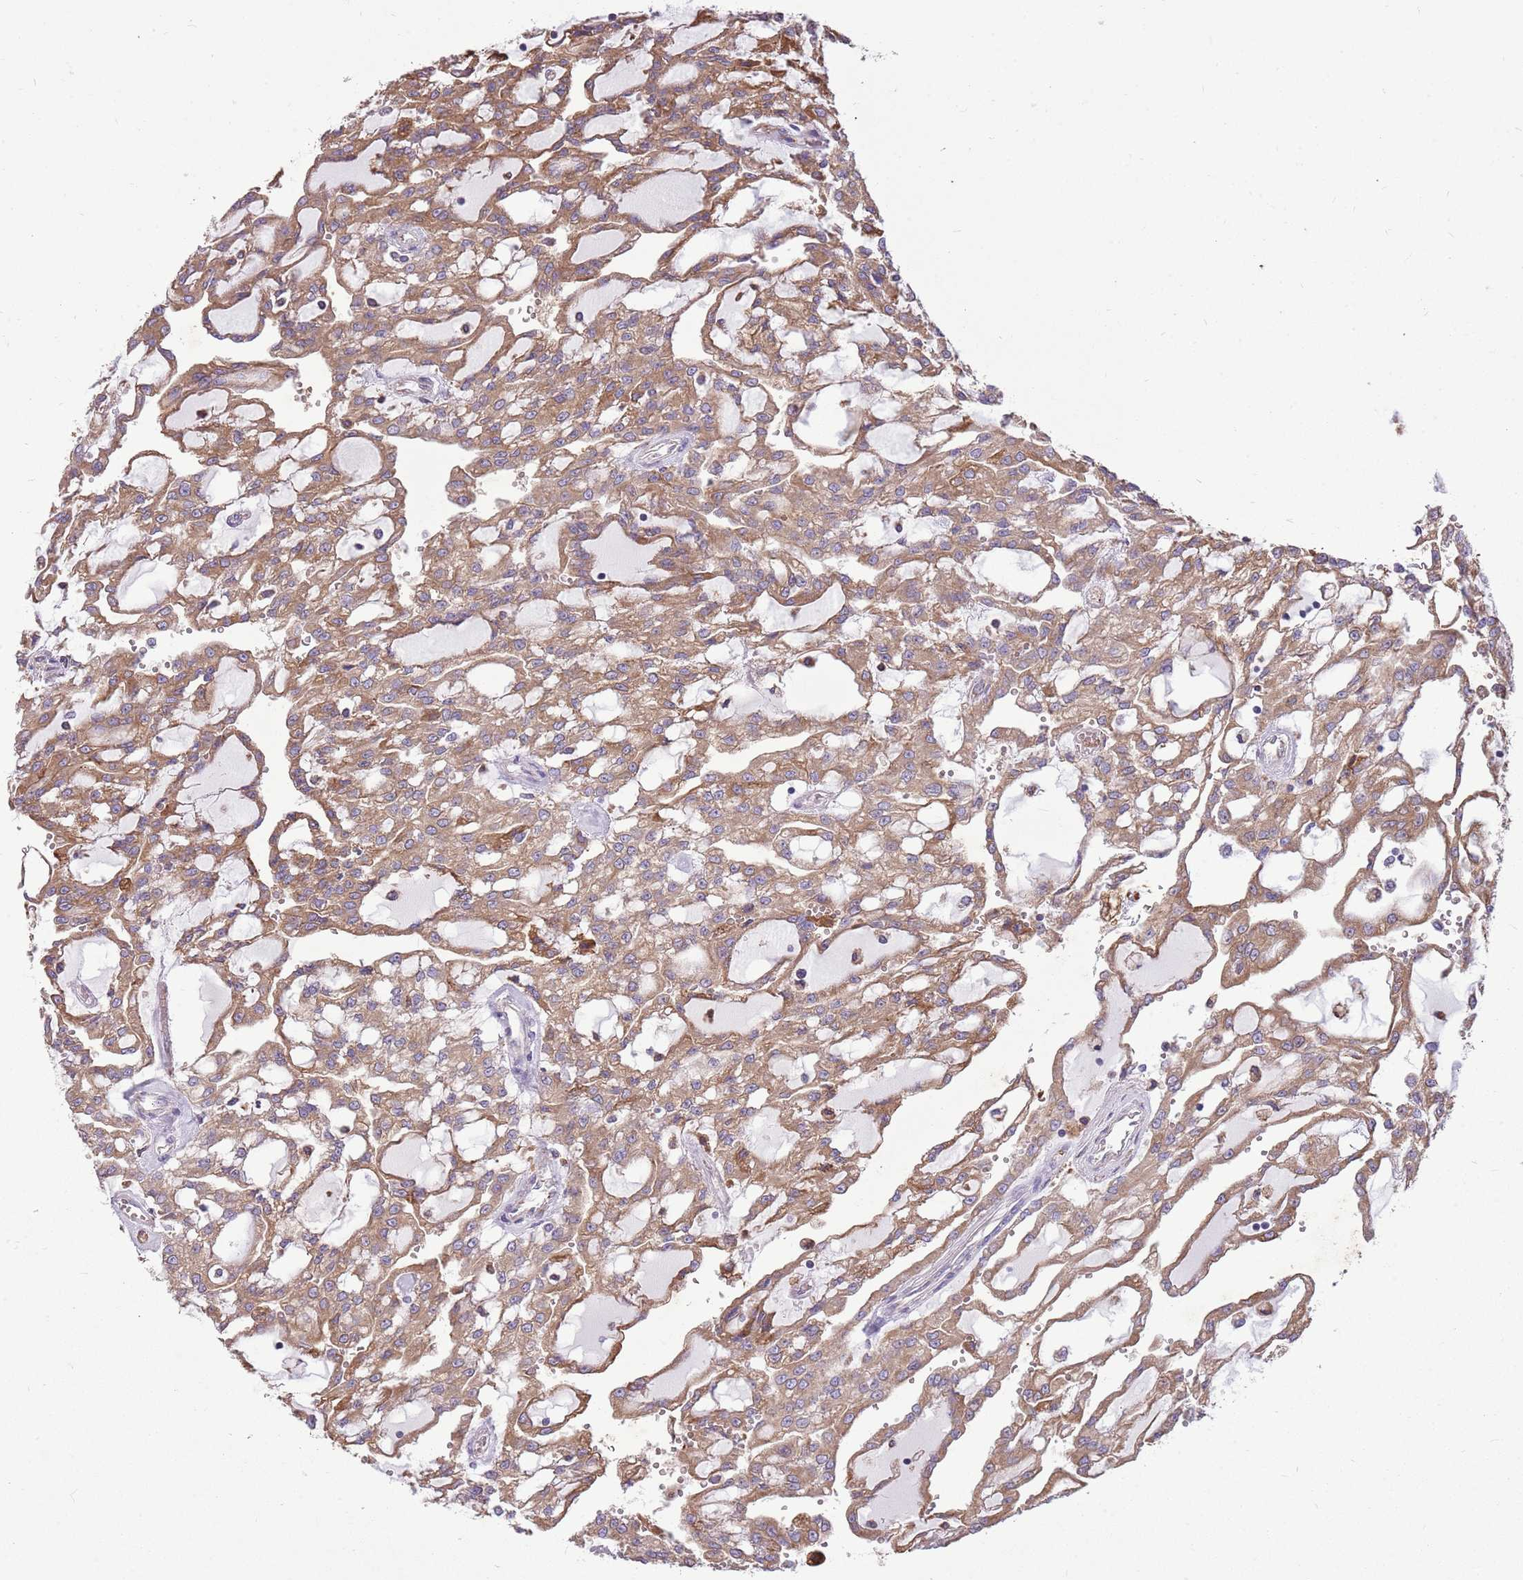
{"staining": {"intensity": "moderate", "quantity": ">75%", "location": "cytoplasmic/membranous"}, "tissue": "renal cancer", "cell_type": "Tumor cells", "image_type": "cancer", "snomed": [{"axis": "morphology", "description": "Adenocarcinoma, NOS"}, {"axis": "topography", "description": "Kidney"}], "caption": "High-power microscopy captured an immunohistochemistry (IHC) histopathology image of renal cancer (adenocarcinoma), revealing moderate cytoplasmic/membranous positivity in about >75% of tumor cells. (DAB IHC, brown staining for protein, blue staining for nuclei).", "gene": "KCTD19", "patient": {"sex": "male", "age": 63}}